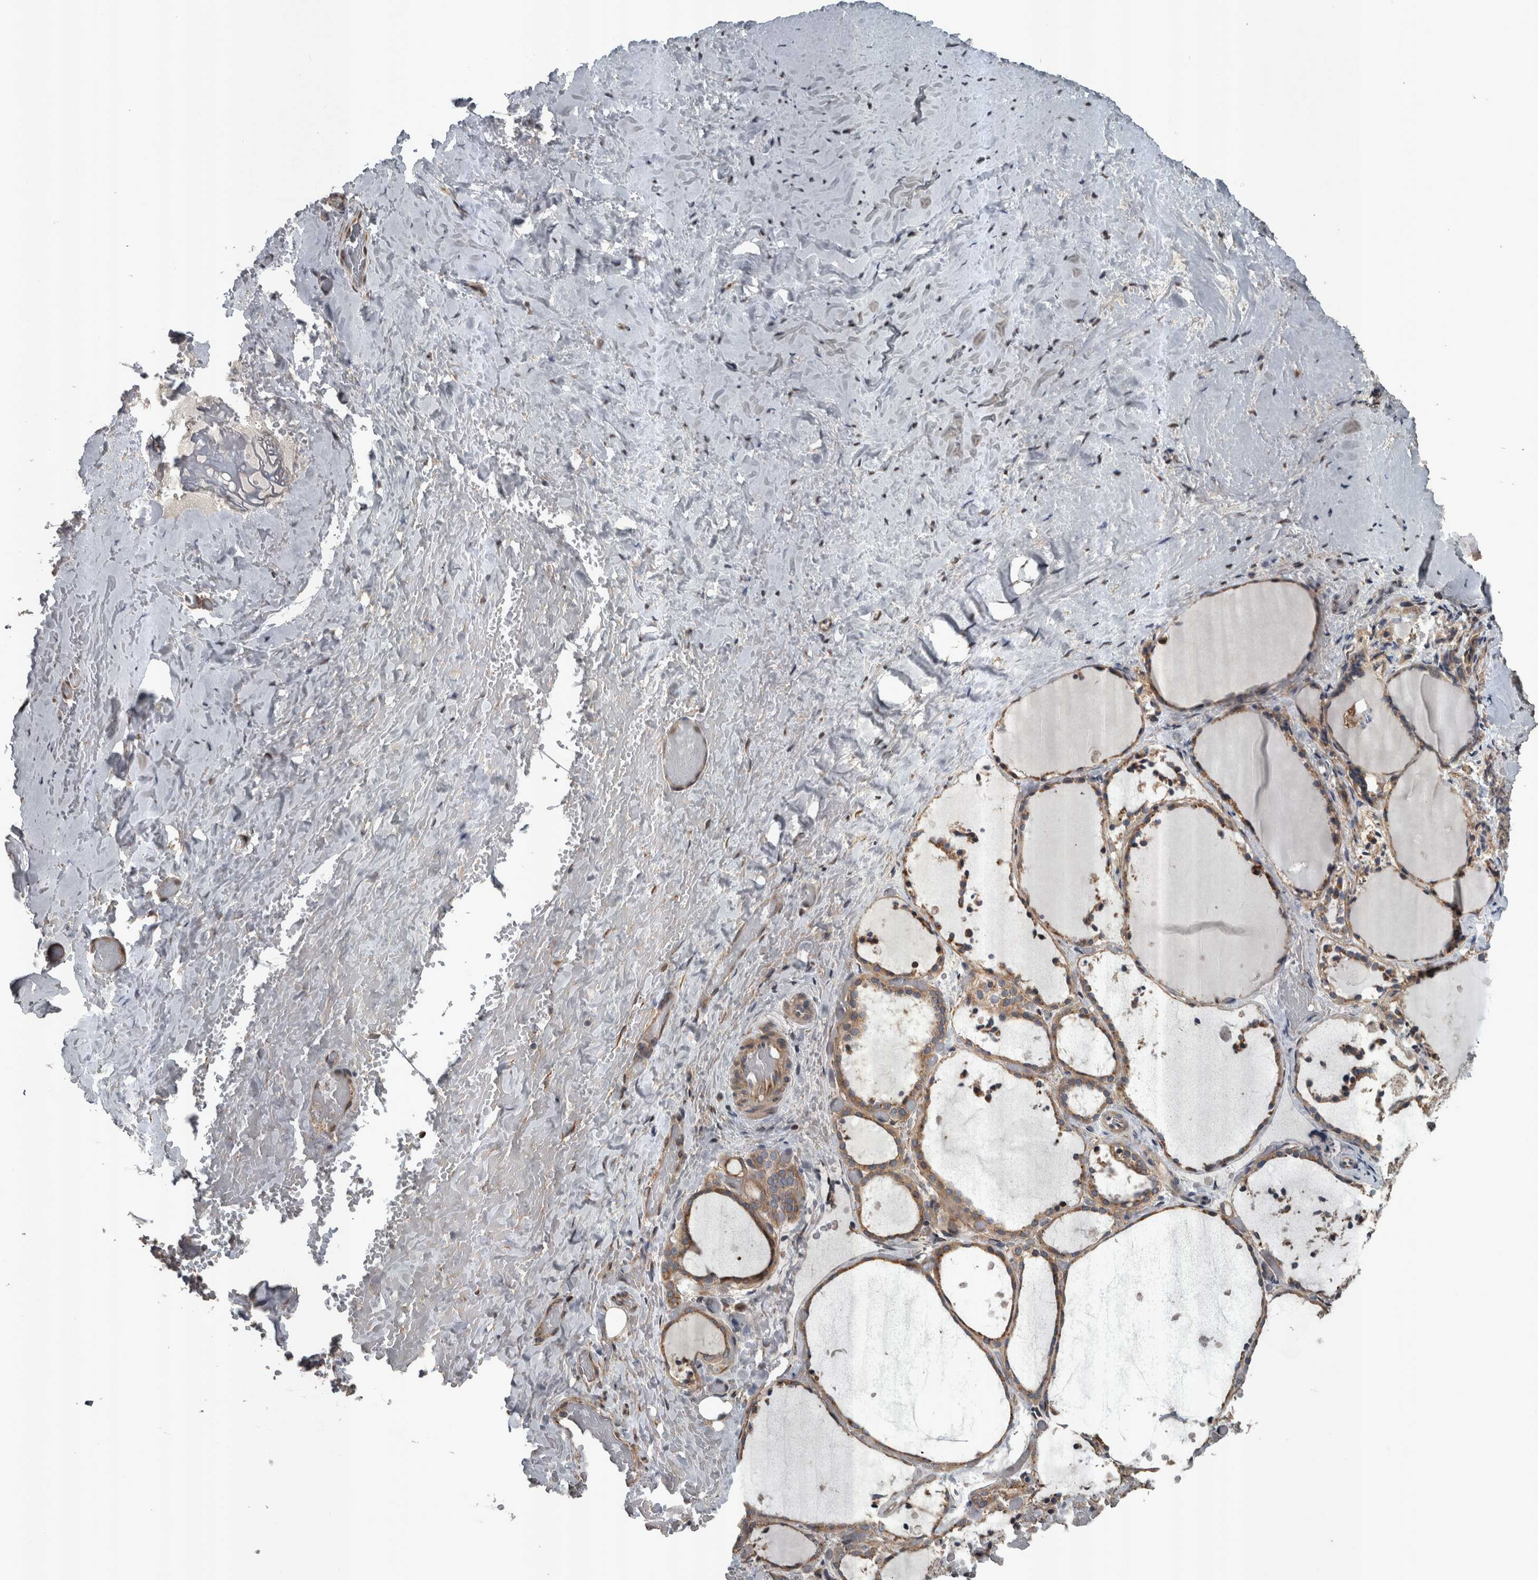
{"staining": {"intensity": "moderate", "quantity": ">75%", "location": "cytoplasmic/membranous"}, "tissue": "thyroid gland", "cell_type": "Glandular cells", "image_type": "normal", "snomed": [{"axis": "morphology", "description": "Normal tissue, NOS"}, {"axis": "topography", "description": "Thyroid gland"}], "caption": "Protein staining of normal thyroid gland exhibits moderate cytoplasmic/membranous positivity in approximately >75% of glandular cells.", "gene": "ZNF345", "patient": {"sex": "female", "age": 44}}